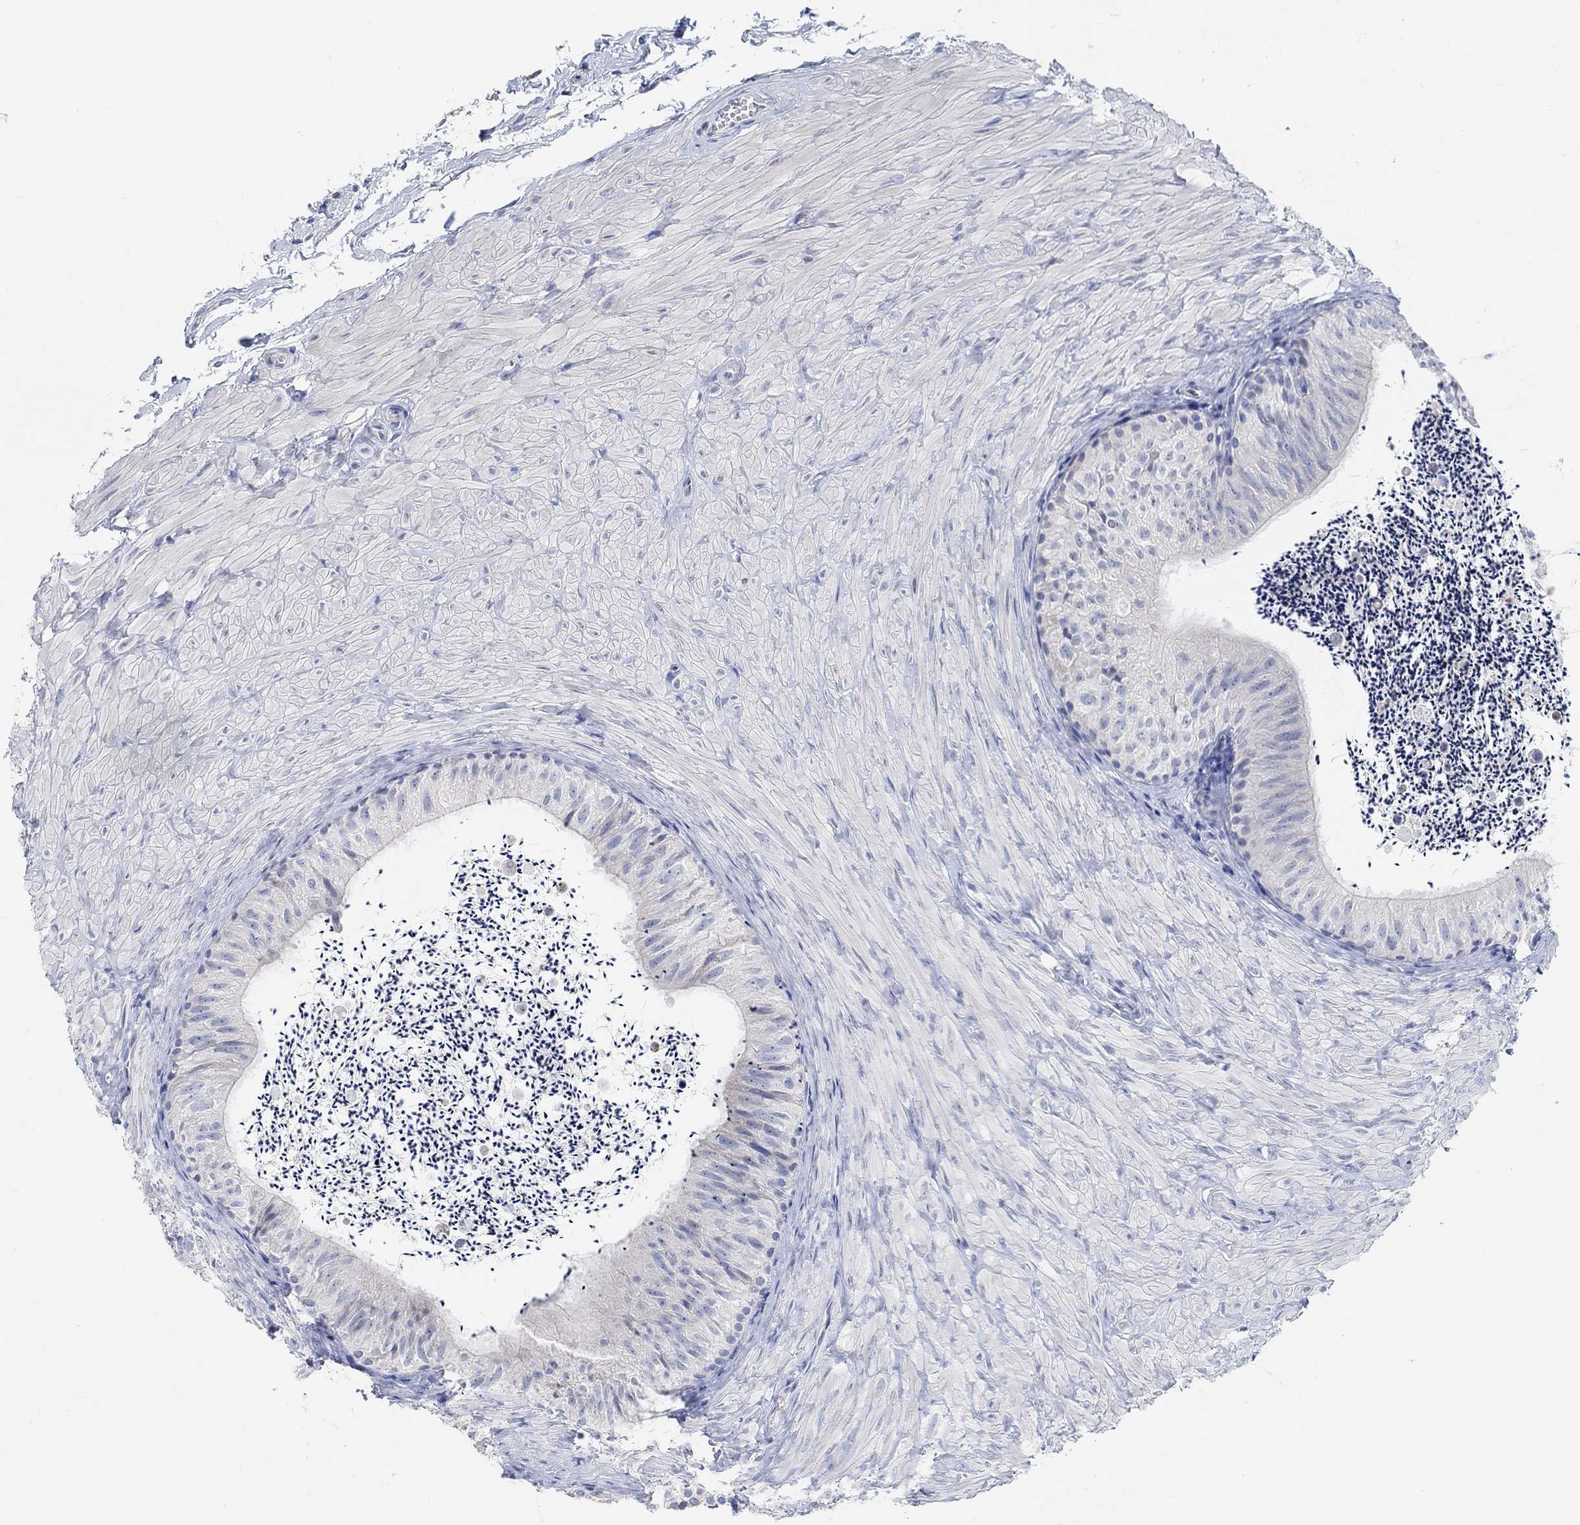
{"staining": {"intensity": "negative", "quantity": "none", "location": "none"}, "tissue": "epididymis", "cell_type": "Glandular cells", "image_type": "normal", "snomed": [{"axis": "morphology", "description": "Normal tissue, NOS"}, {"axis": "topography", "description": "Epididymis"}], "caption": "This is an immunohistochemistry (IHC) image of normal human epididymis. There is no expression in glandular cells.", "gene": "NLRP14", "patient": {"sex": "male", "age": 32}}